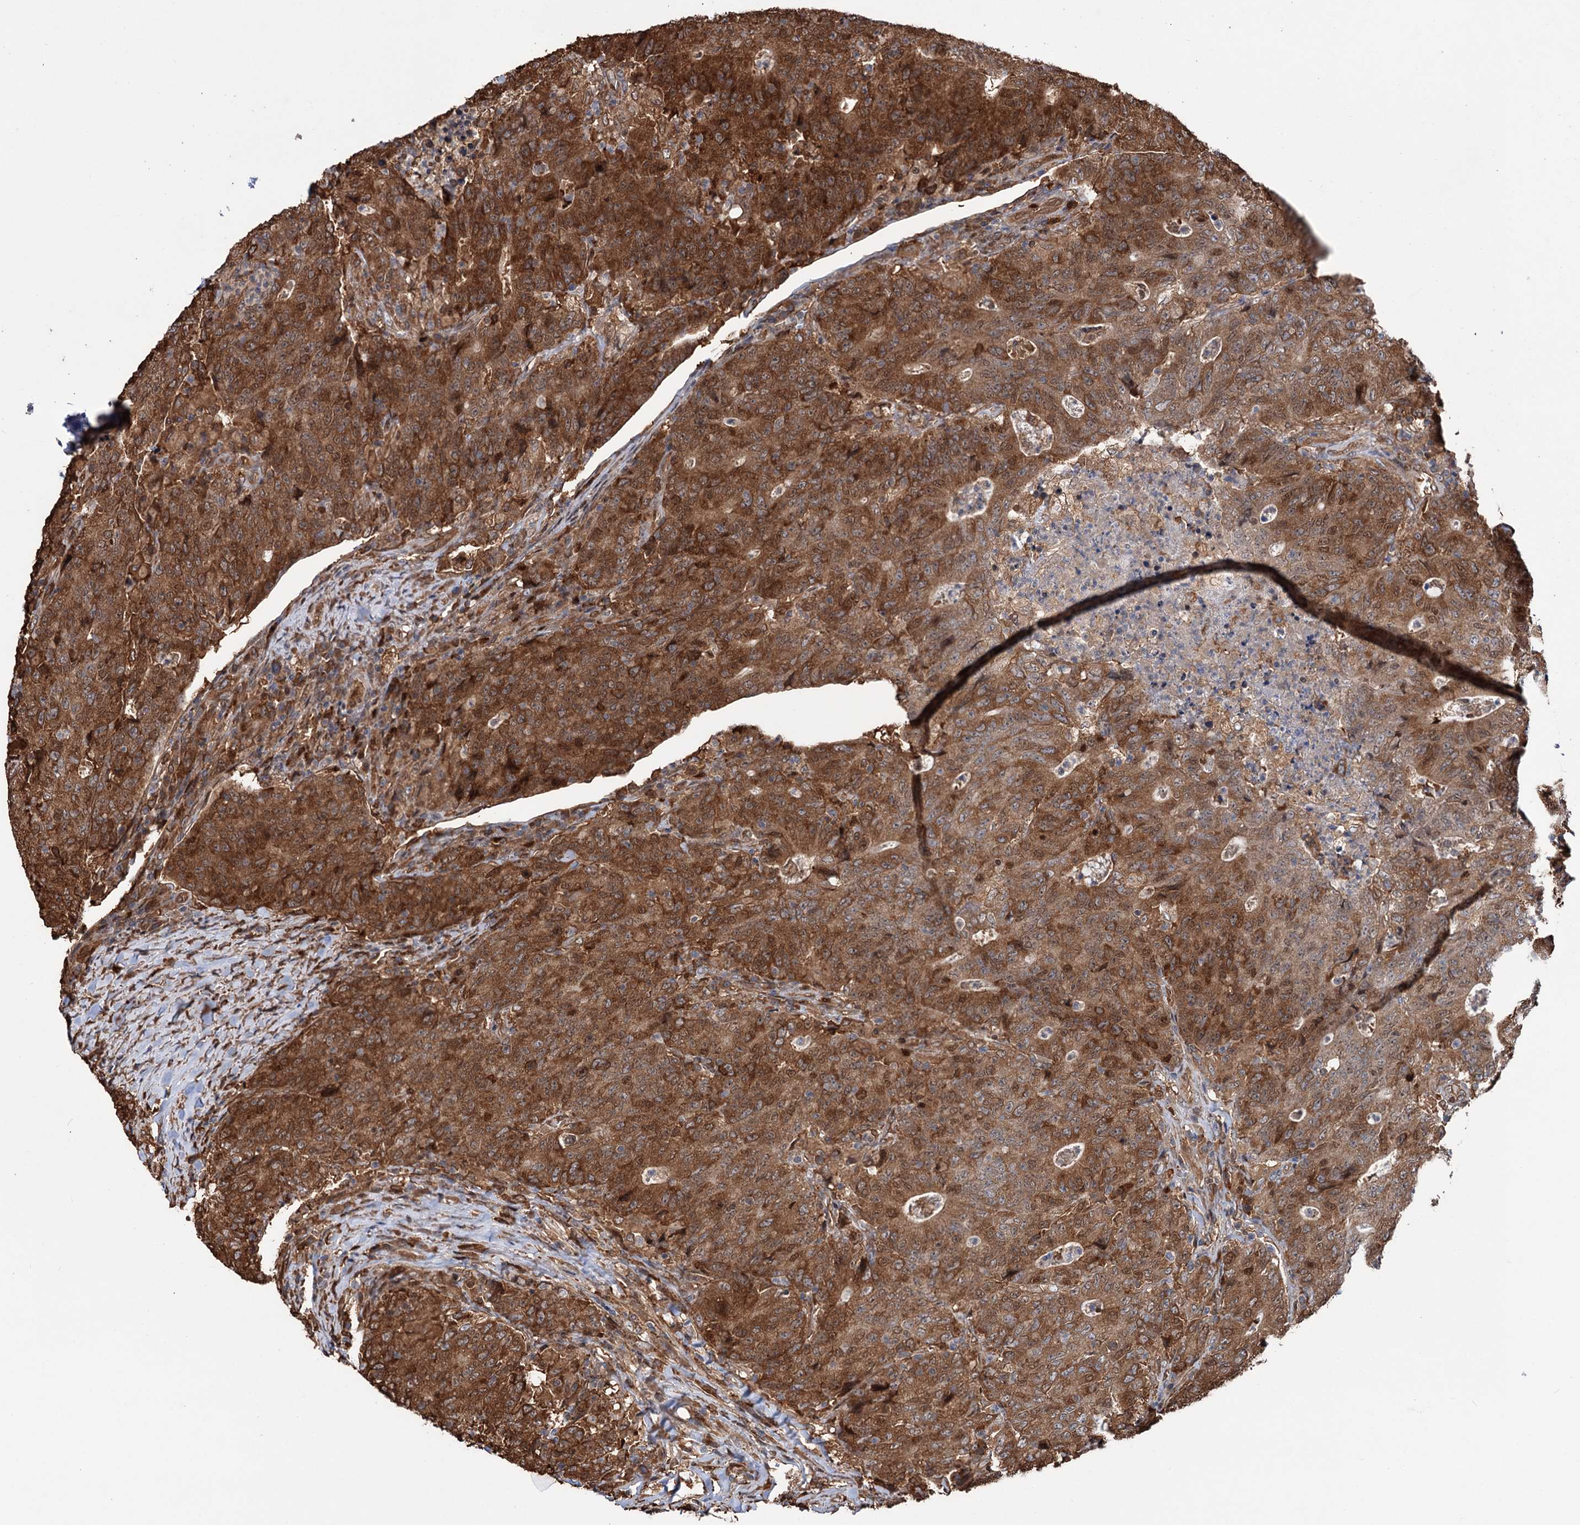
{"staining": {"intensity": "strong", "quantity": ">75%", "location": "cytoplasmic/membranous"}, "tissue": "colorectal cancer", "cell_type": "Tumor cells", "image_type": "cancer", "snomed": [{"axis": "morphology", "description": "Adenocarcinoma, NOS"}, {"axis": "topography", "description": "Colon"}], "caption": "Strong cytoplasmic/membranous positivity is present in approximately >75% of tumor cells in colorectal adenocarcinoma.", "gene": "NCAPD2", "patient": {"sex": "female", "age": 75}}